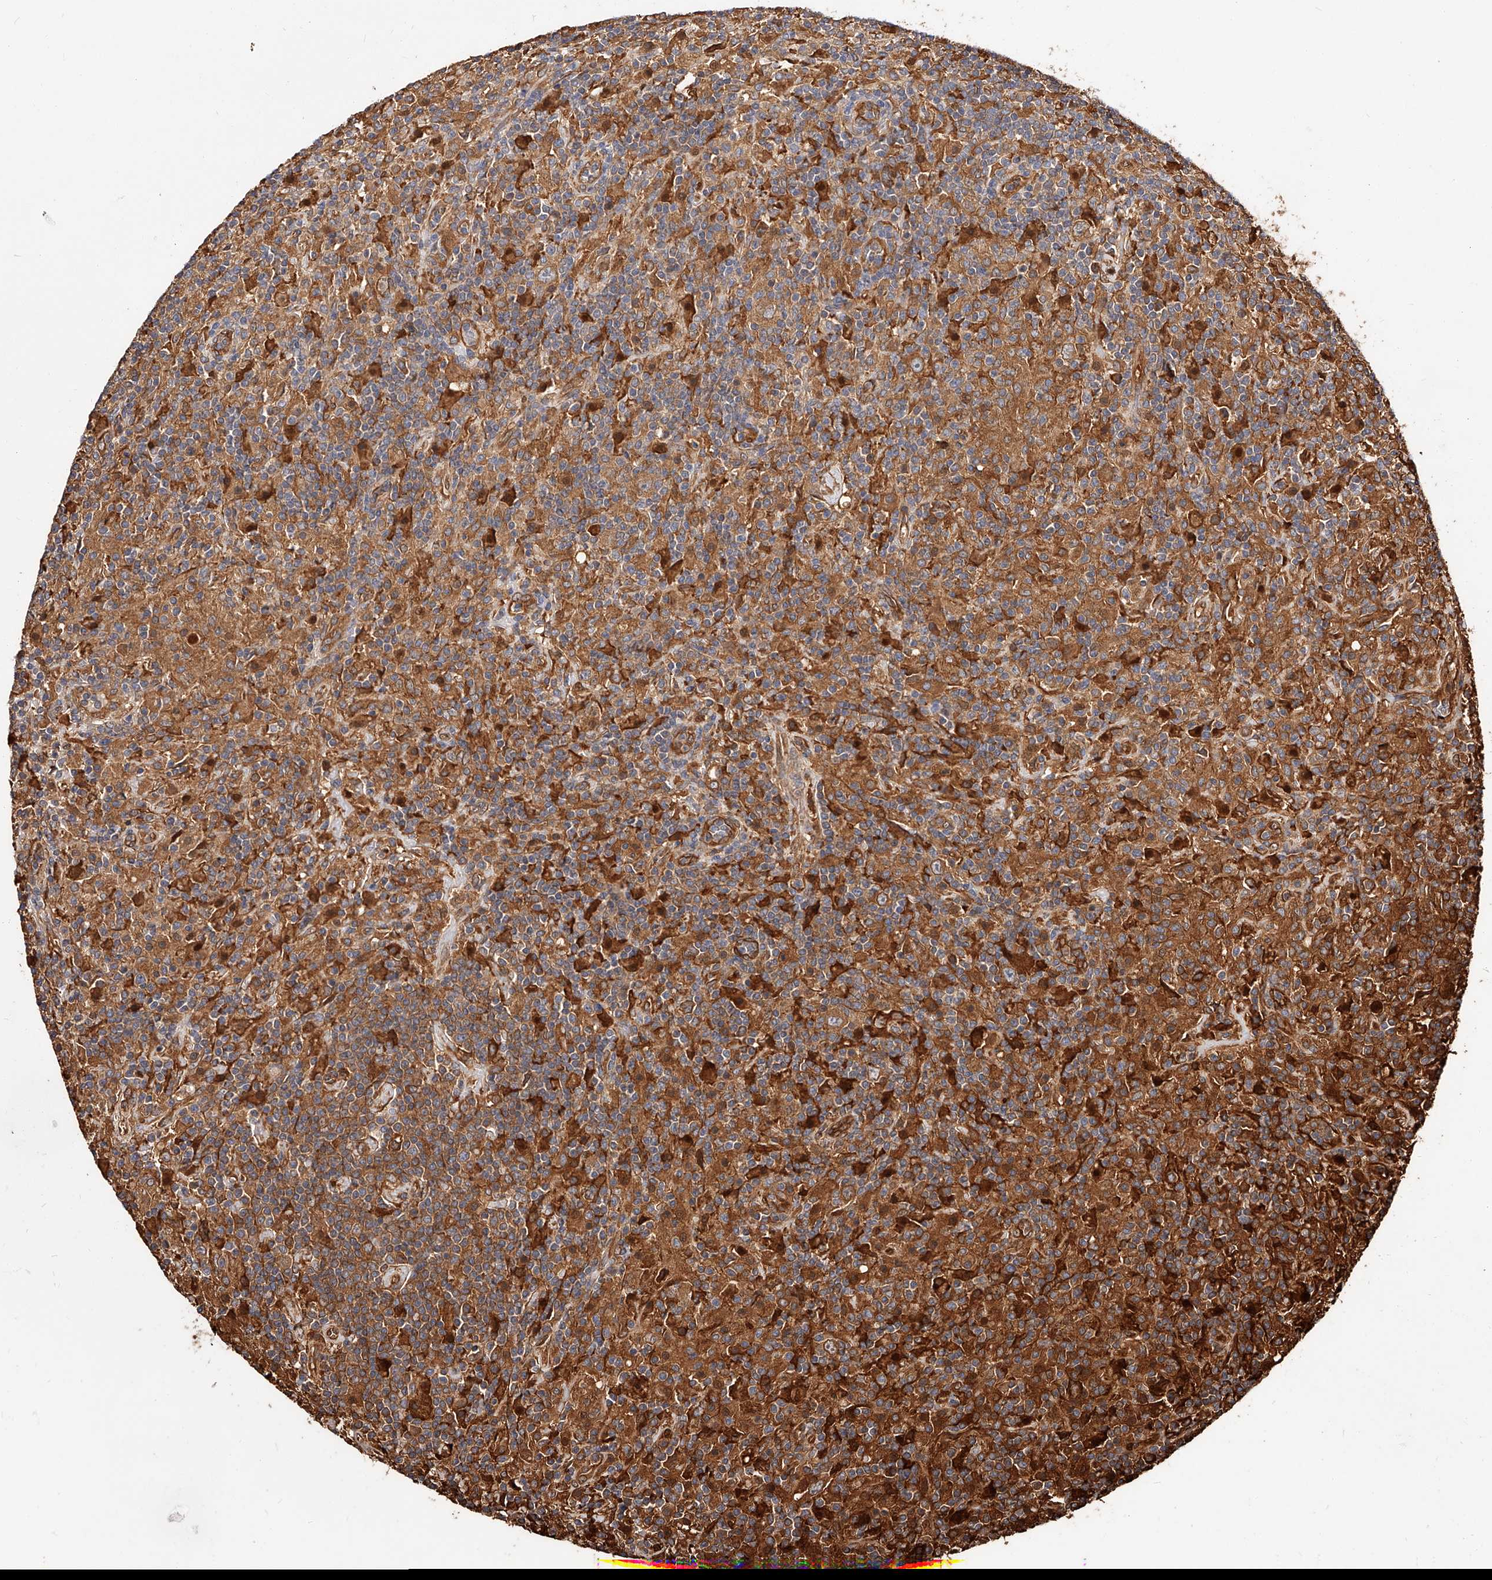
{"staining": {"intensity": "moderate", "quantity": ">75%", "location": "cytoplasmic/membranous"}, "tissue": "lymphoma", "cell_type": "Tumor cells", "image_type": "cancer", "snomed": [{"axis": "morphology", "description": "Hodgkin's disease, NOS"}, {"axis": "topography", "description": "Lymph node"}], "caption": "Protein analysis of Hodgkin's disease tissue shows moderate cytoplasmic/membranous staining in about >75% of tumor cells.", "gene": "LAP3", "patient": {"sex": "male", "age": 70}}